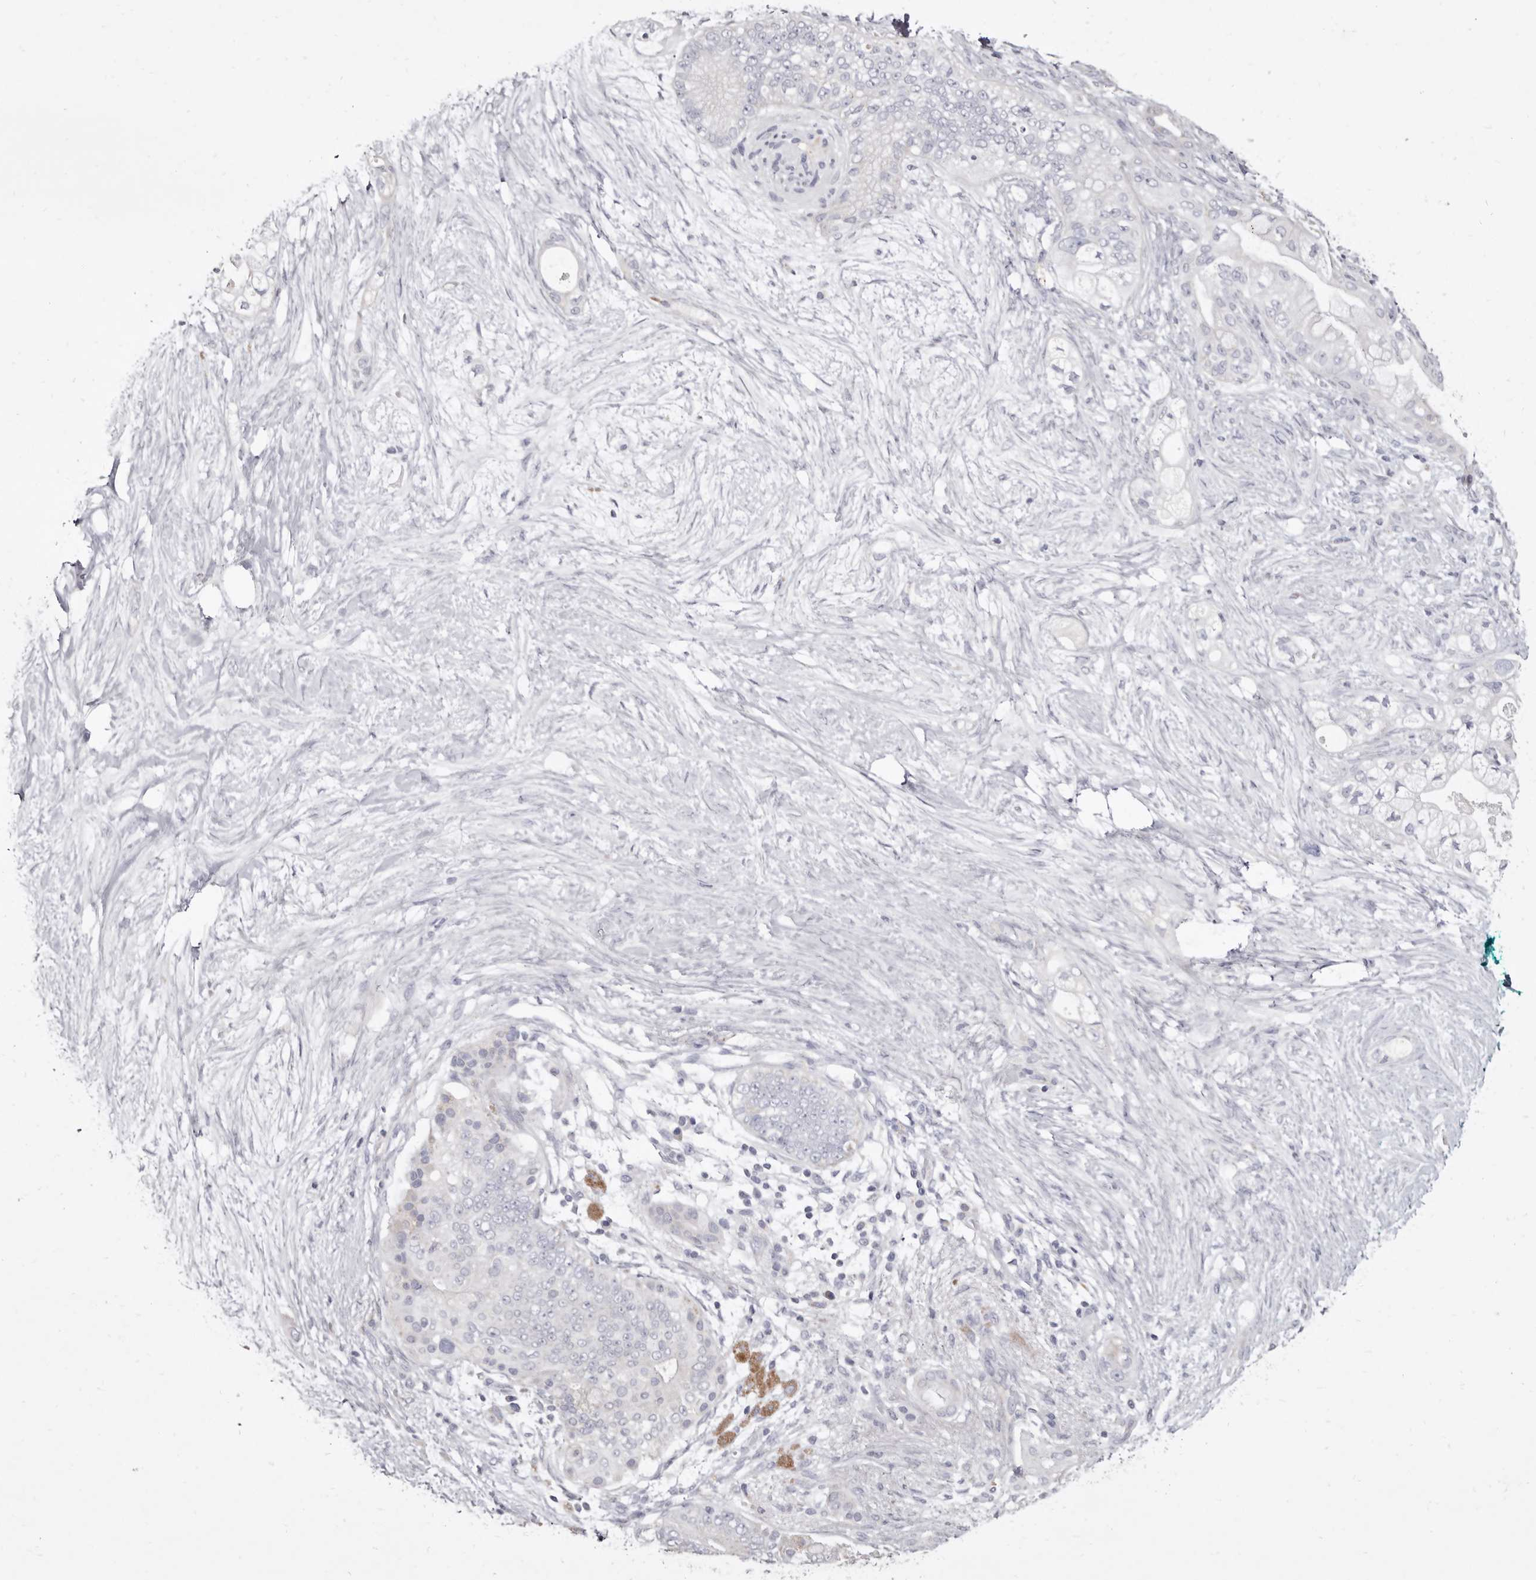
{"staining": {"intensity": "negative", "quantity": "none", "location": "none"}, "tissue": "pancreatic cancer", "cell_type": "Tumor cells", "image_type": "cancer", "snomed": [{"axis": "morphology", "description": "Adenocarcinoma, NOS"}, {"axis": "topography", "description": "Pancreas"}], "caption": "Immunohistochemical staining of human adenocarcinoma (pancreatic) shows no significant staining in tumor cells.", "gene": "CYP2E1", "patient": {"sex": "male", "age": 53}}